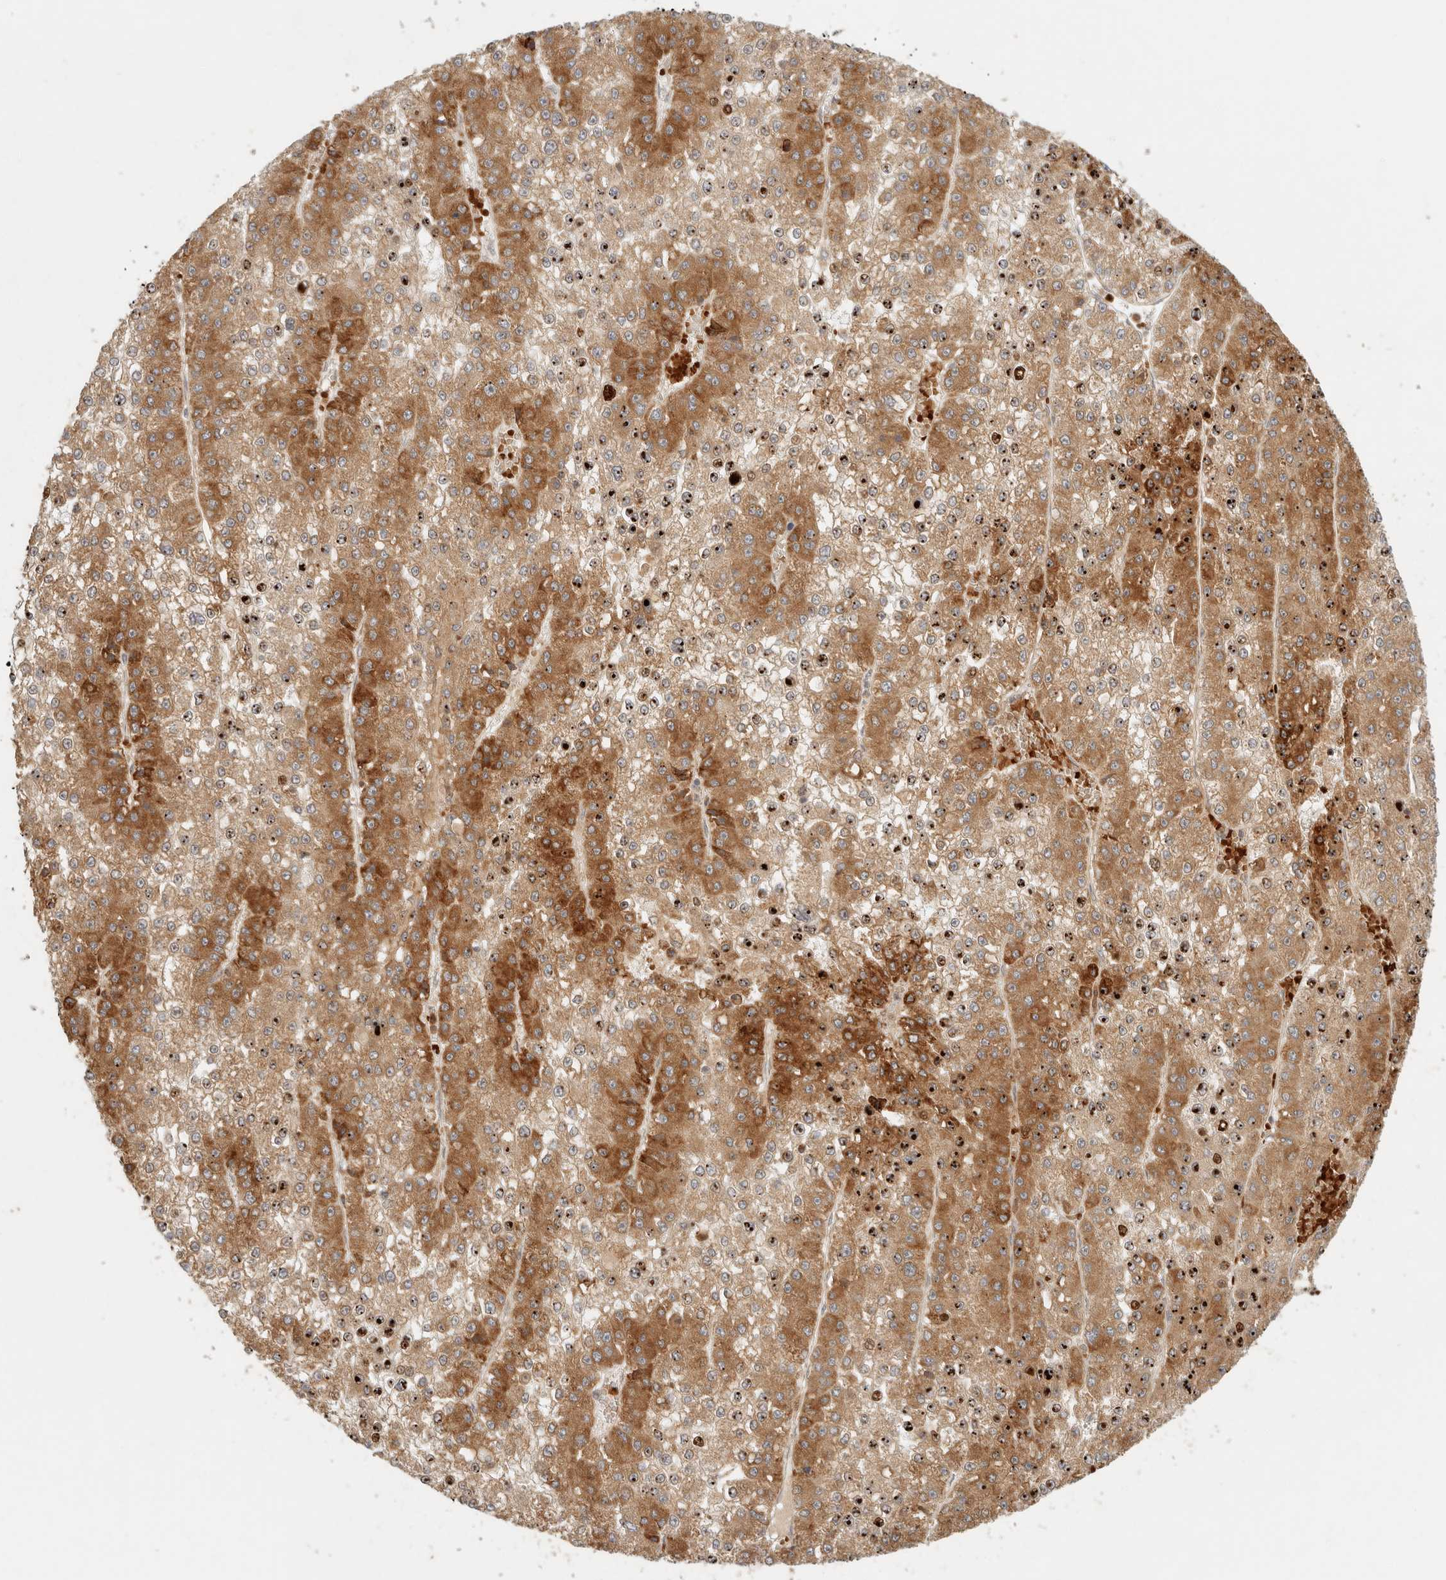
{"staining": {"intensity": "strong", "quantity": ">75%", "location": "cytoplasmic/membranous"}, "tissue": "liver cancer", "cell_type": "Tumor cells", "image_type": "cancer", "snomed": [{"axis": "morphology", "description": "Carcinoma, Hepatocellular, NOS"}, {"axis": "topography", "description": "Liver"}], "caption": "A photomicrograph of liver cancer (hepatocellular carcinoma) stained for a protein demonstrates strong cytoplasmic/membranous brown staining in tumor cells.", "gene": "AHDC1", "patient": {"sex": "female", "age": 73}}